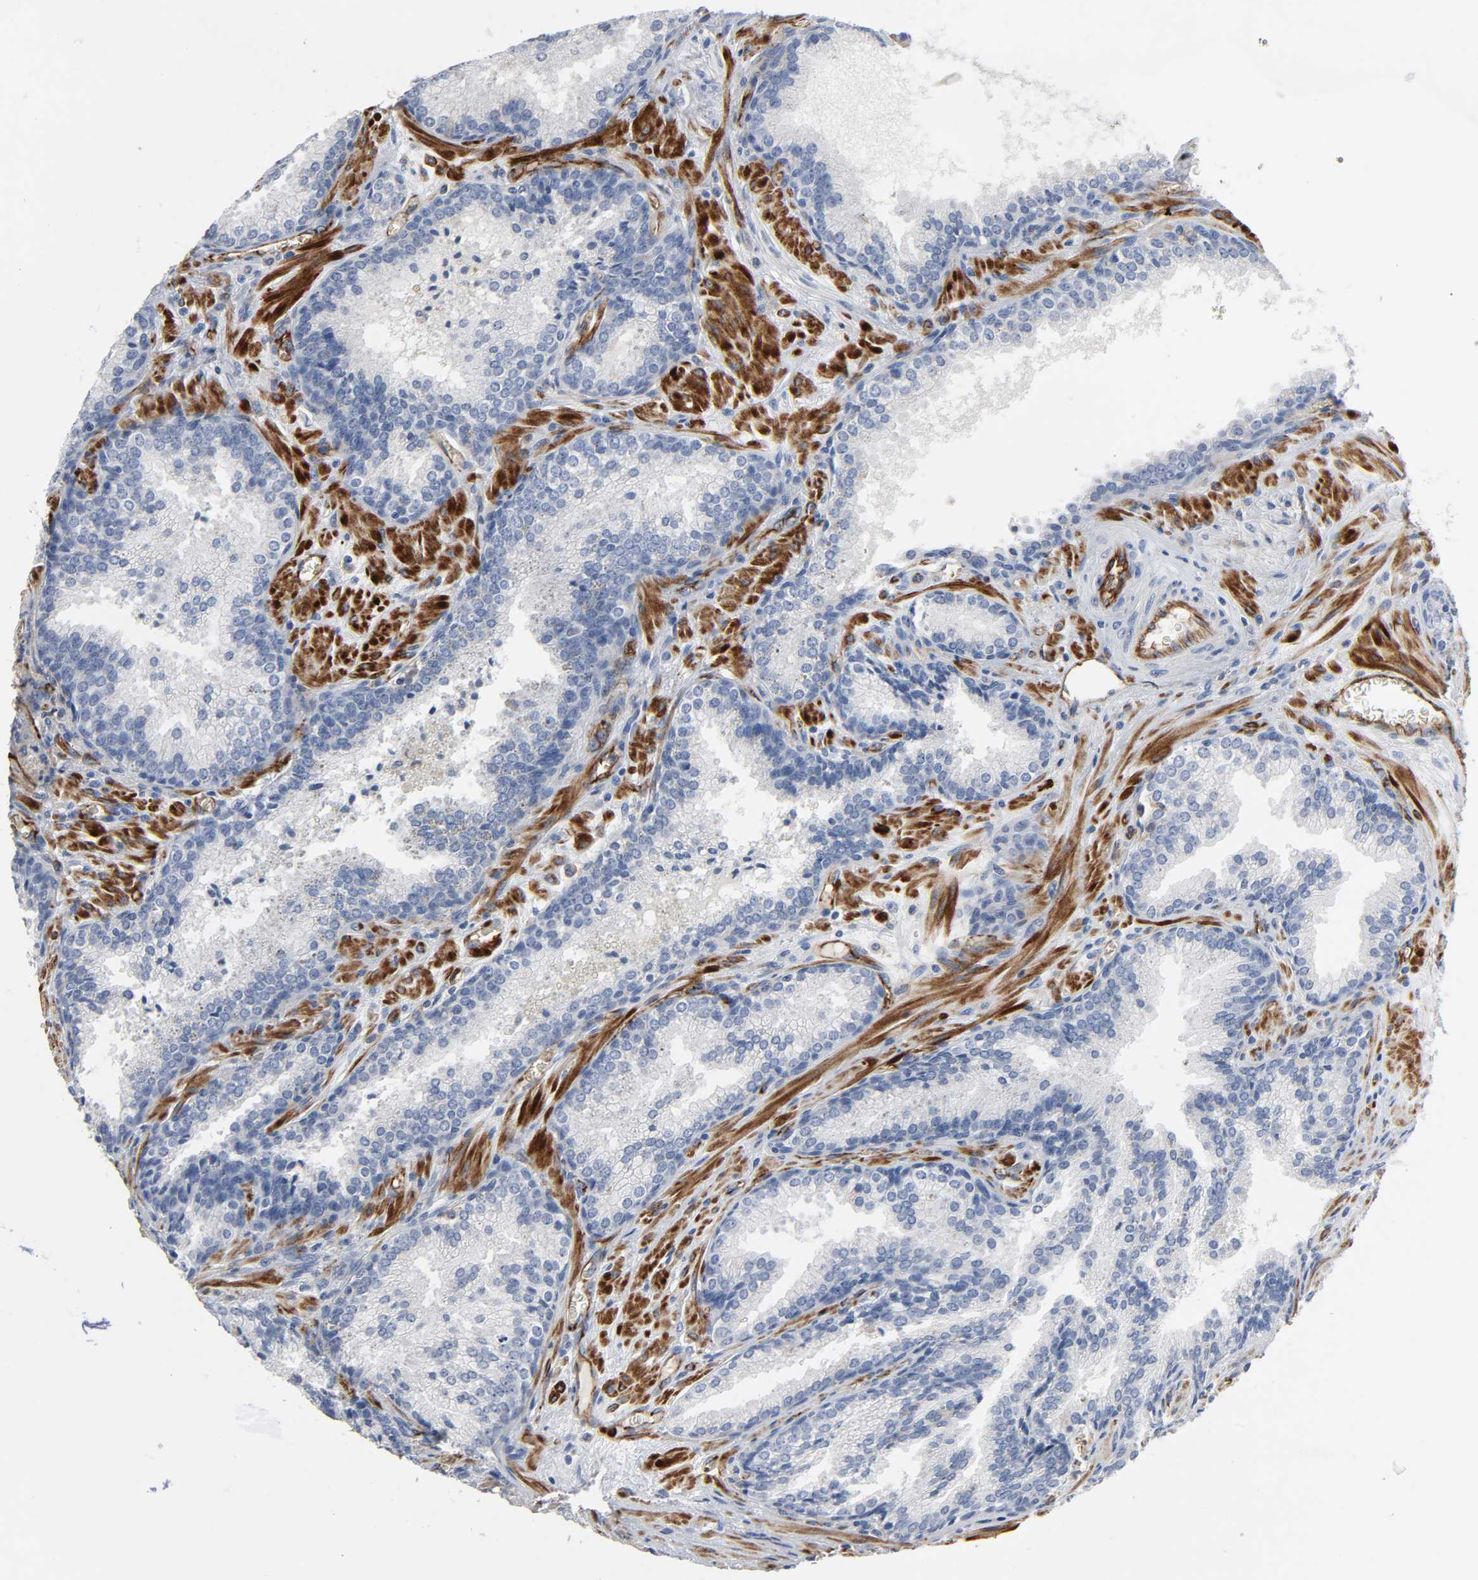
{"staining": {"intensity": "negative", "quantity": "none", "location": "none"}, "tissue": "prostate cancer", "cell_type": "Tumor cells", "image_type": "cancer", "snomed": [{"axis": "morphology", "description": "Adenocarcinoma, Low grade"}, {"axis": "topography", "description": "Prostate"}], "caption": "Prostate cancer was stained to show a protein in brown. There is no significant staining in tumor cells.", "gene": "PECAM1", "patient": {"sex": "male", "age": 60}}